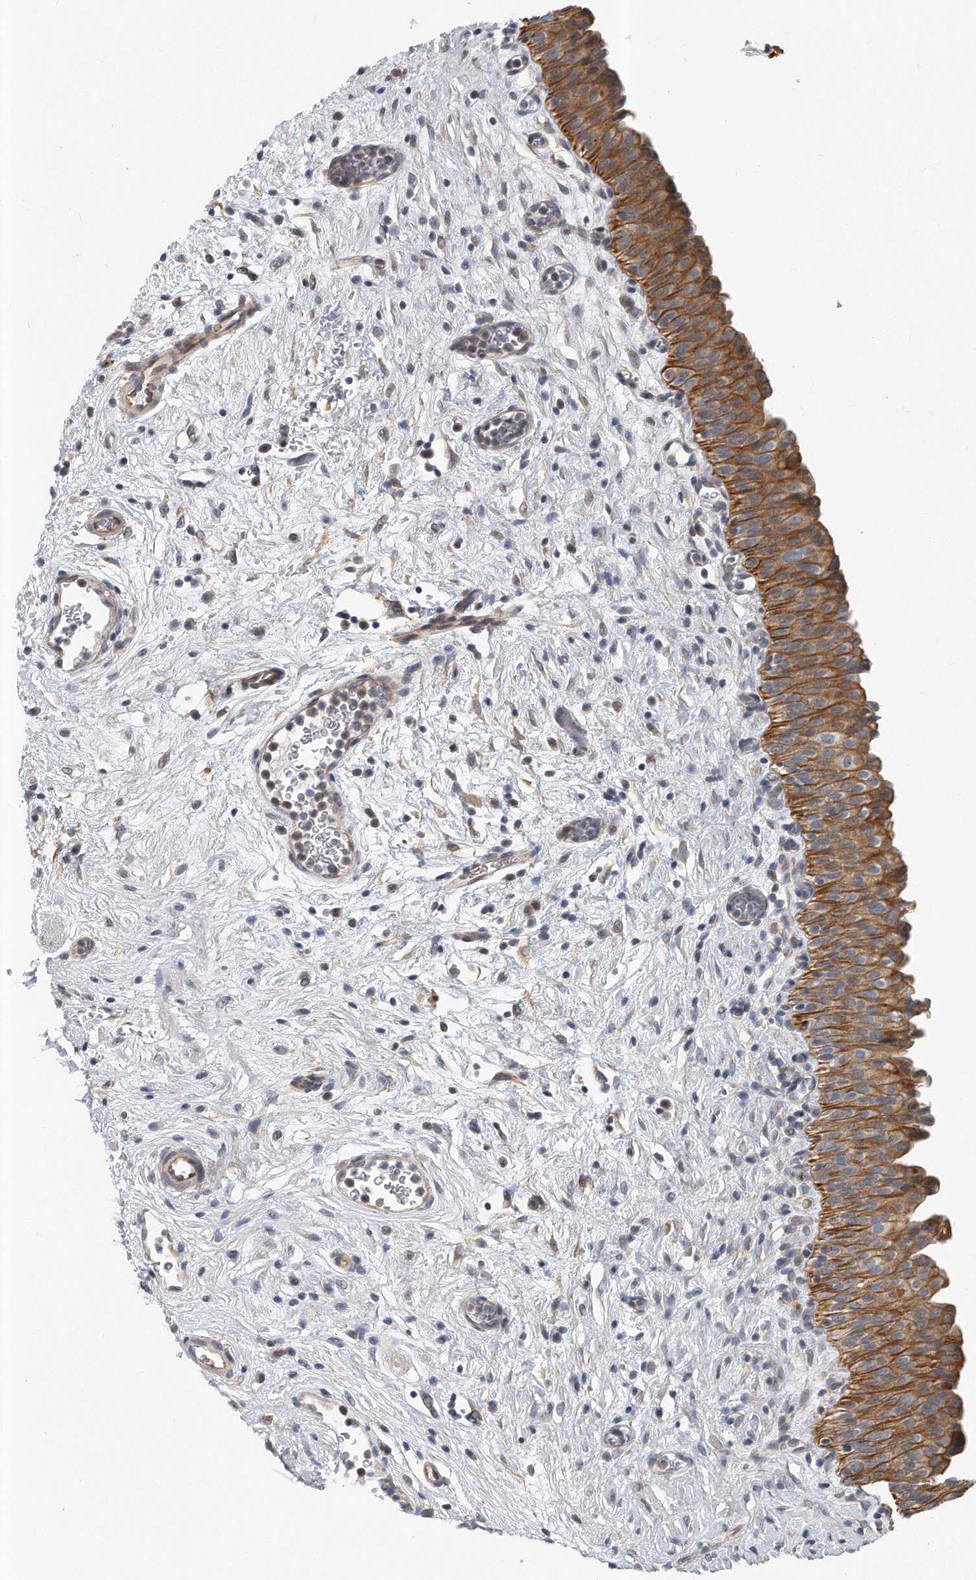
{"staining": {"intensity": "strong", "quantity": "25%-75%", "location": "cytoplasmic/membranous"}, "tissue": "urinary bladder", "cell_type": "Urothelial cells", "image_type": "normal", "snomed": [{"axis": "morphology", "description": "Normal tissue, NOS"}, {"axis": "topography", "description": "Urinary bladder"}], "caption": "Urinary bladder stained with DAB (3,3'-diaminobenzidine) immunohistochemistry reveals high levels of strong cytoplasmic/membranous positivity in about 25%-75% of urothelial cells. The staining was performed using DAB (3,3'-diaminobenzidine) to visualize the protein expression in brown, while the nuclei were stained in blue with hematoxylin (Magnification: 20x).", "gene": "PCDH8", "patient": {"sex": "male", "age": 82}}